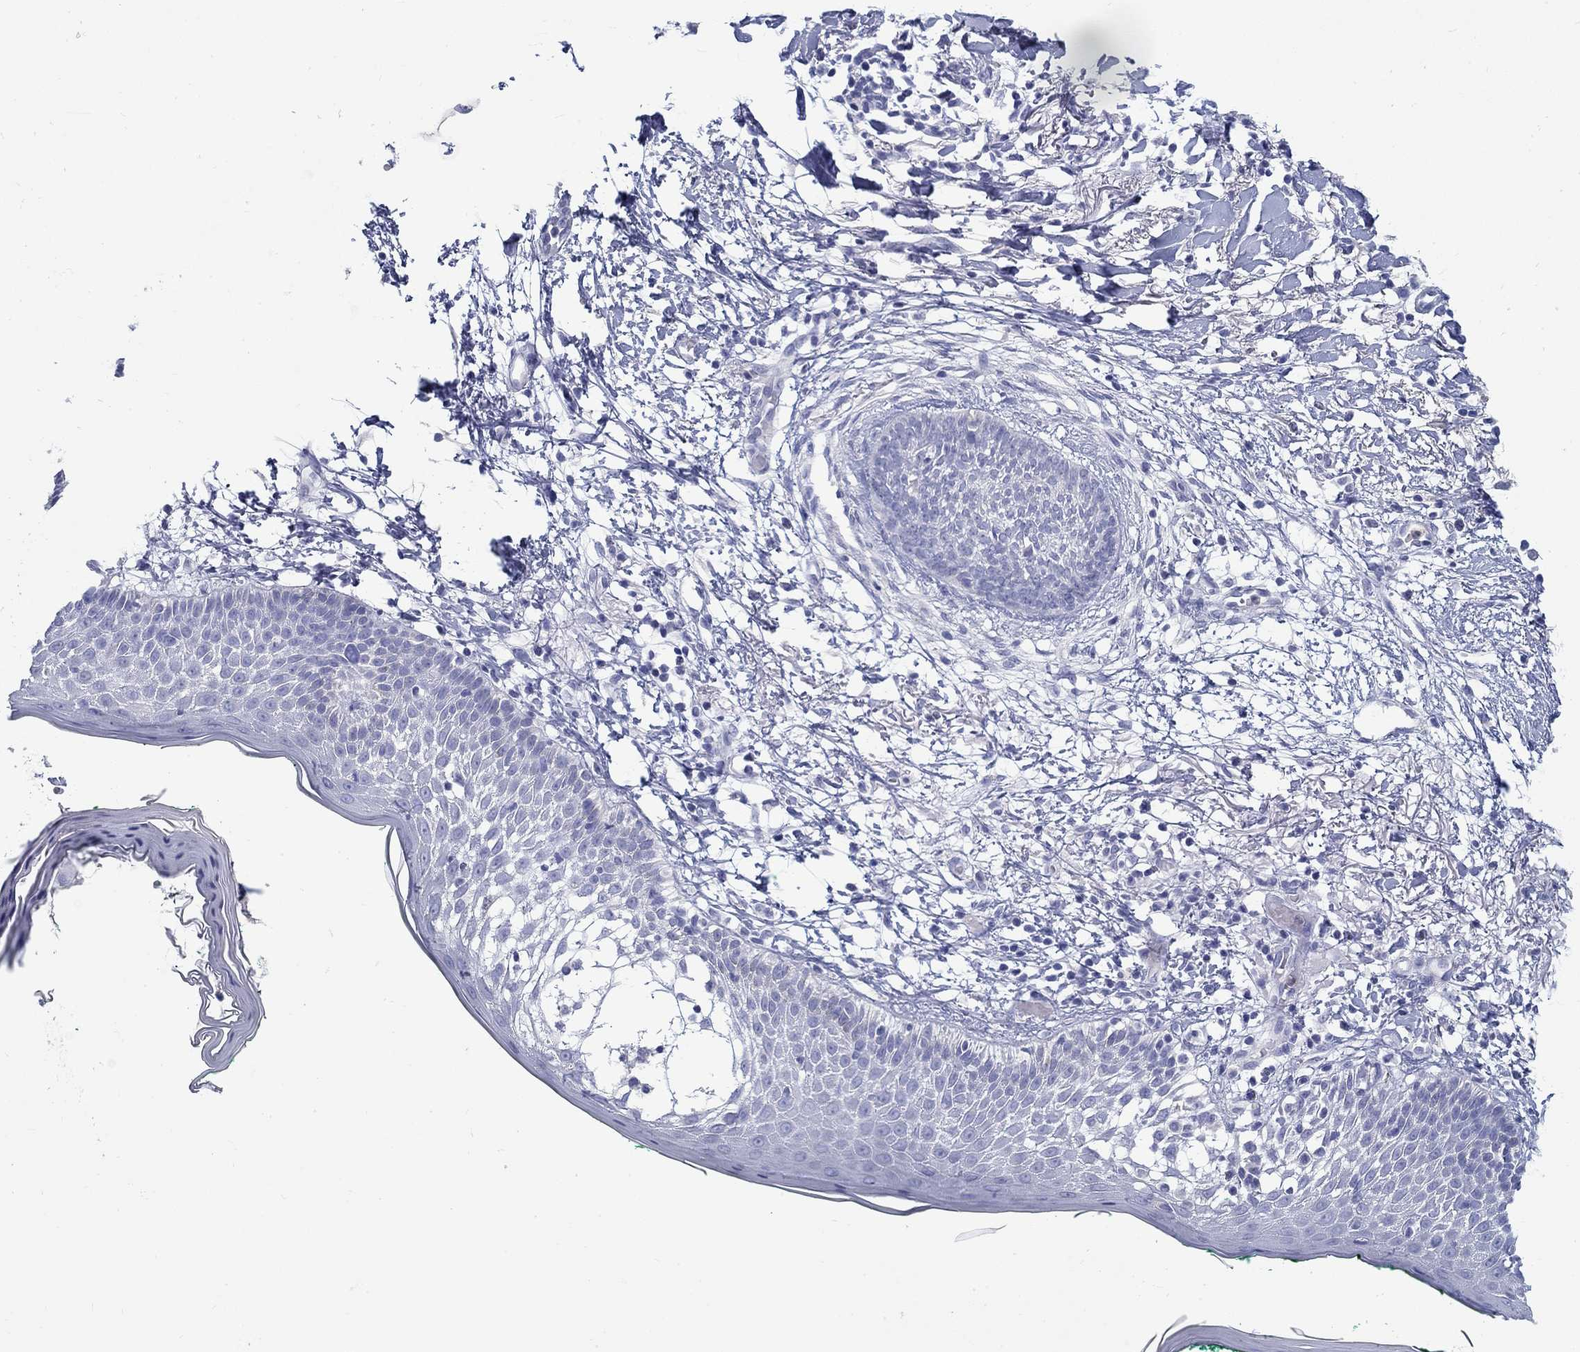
{"staining": {"intensity": "negative", "quantity": "none", "location": "none"}, "tissue": "skin cancer", "cell_type": "Tumor cells", "image_type": "cancer", "snomed": [{"axis": "morphology", "description": "Normal tissue, NOS"}, {"axis": "morphology", "description": "Basal cell carcinoma"}, {"axis": "topography", "description": "Skin"}], "caption": "Photomicrograph shows no significant protein expression in tumor cells of basal cell carcinoma (skin). Nuclei are stained in blue.", "gene": "ABCA4", "patient": {"sex": "male", "age": 84}}